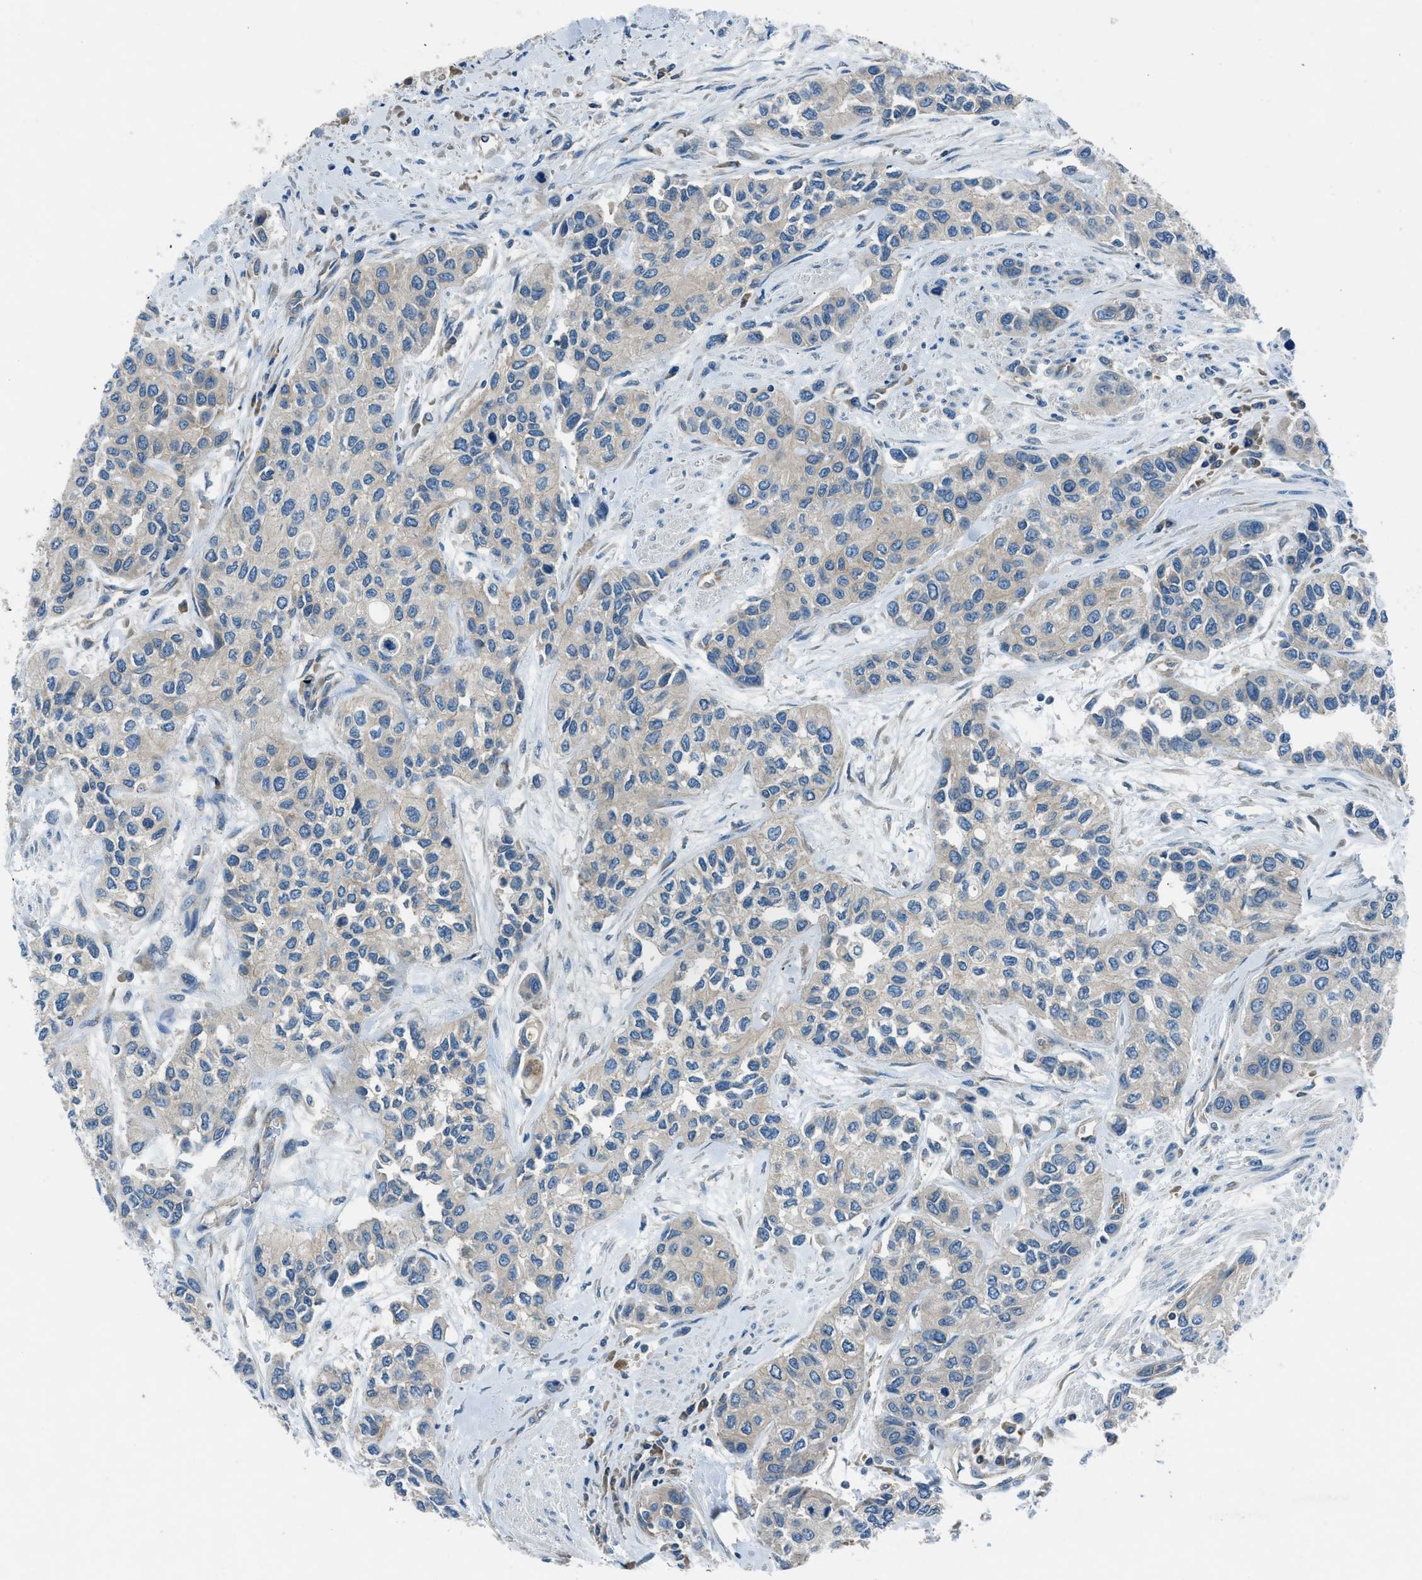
{"staining": {"intensity": "negative", "quantity": "none", "location": "none"}, "tissue": "urothelial cancer", "cell_type": "Tumor cells", "image_type": "cancer", "snomed": [{"axis": "morphology", "description": "Urothelial carcinoma, High grade"}, {"axis": "topography", "description": "Urinary bladder"}], "caption": "Tumor cells show no significant staining in urothelial cancer.", "gene": "BMP1", "patient": {"sex": "female", "age": 56}}